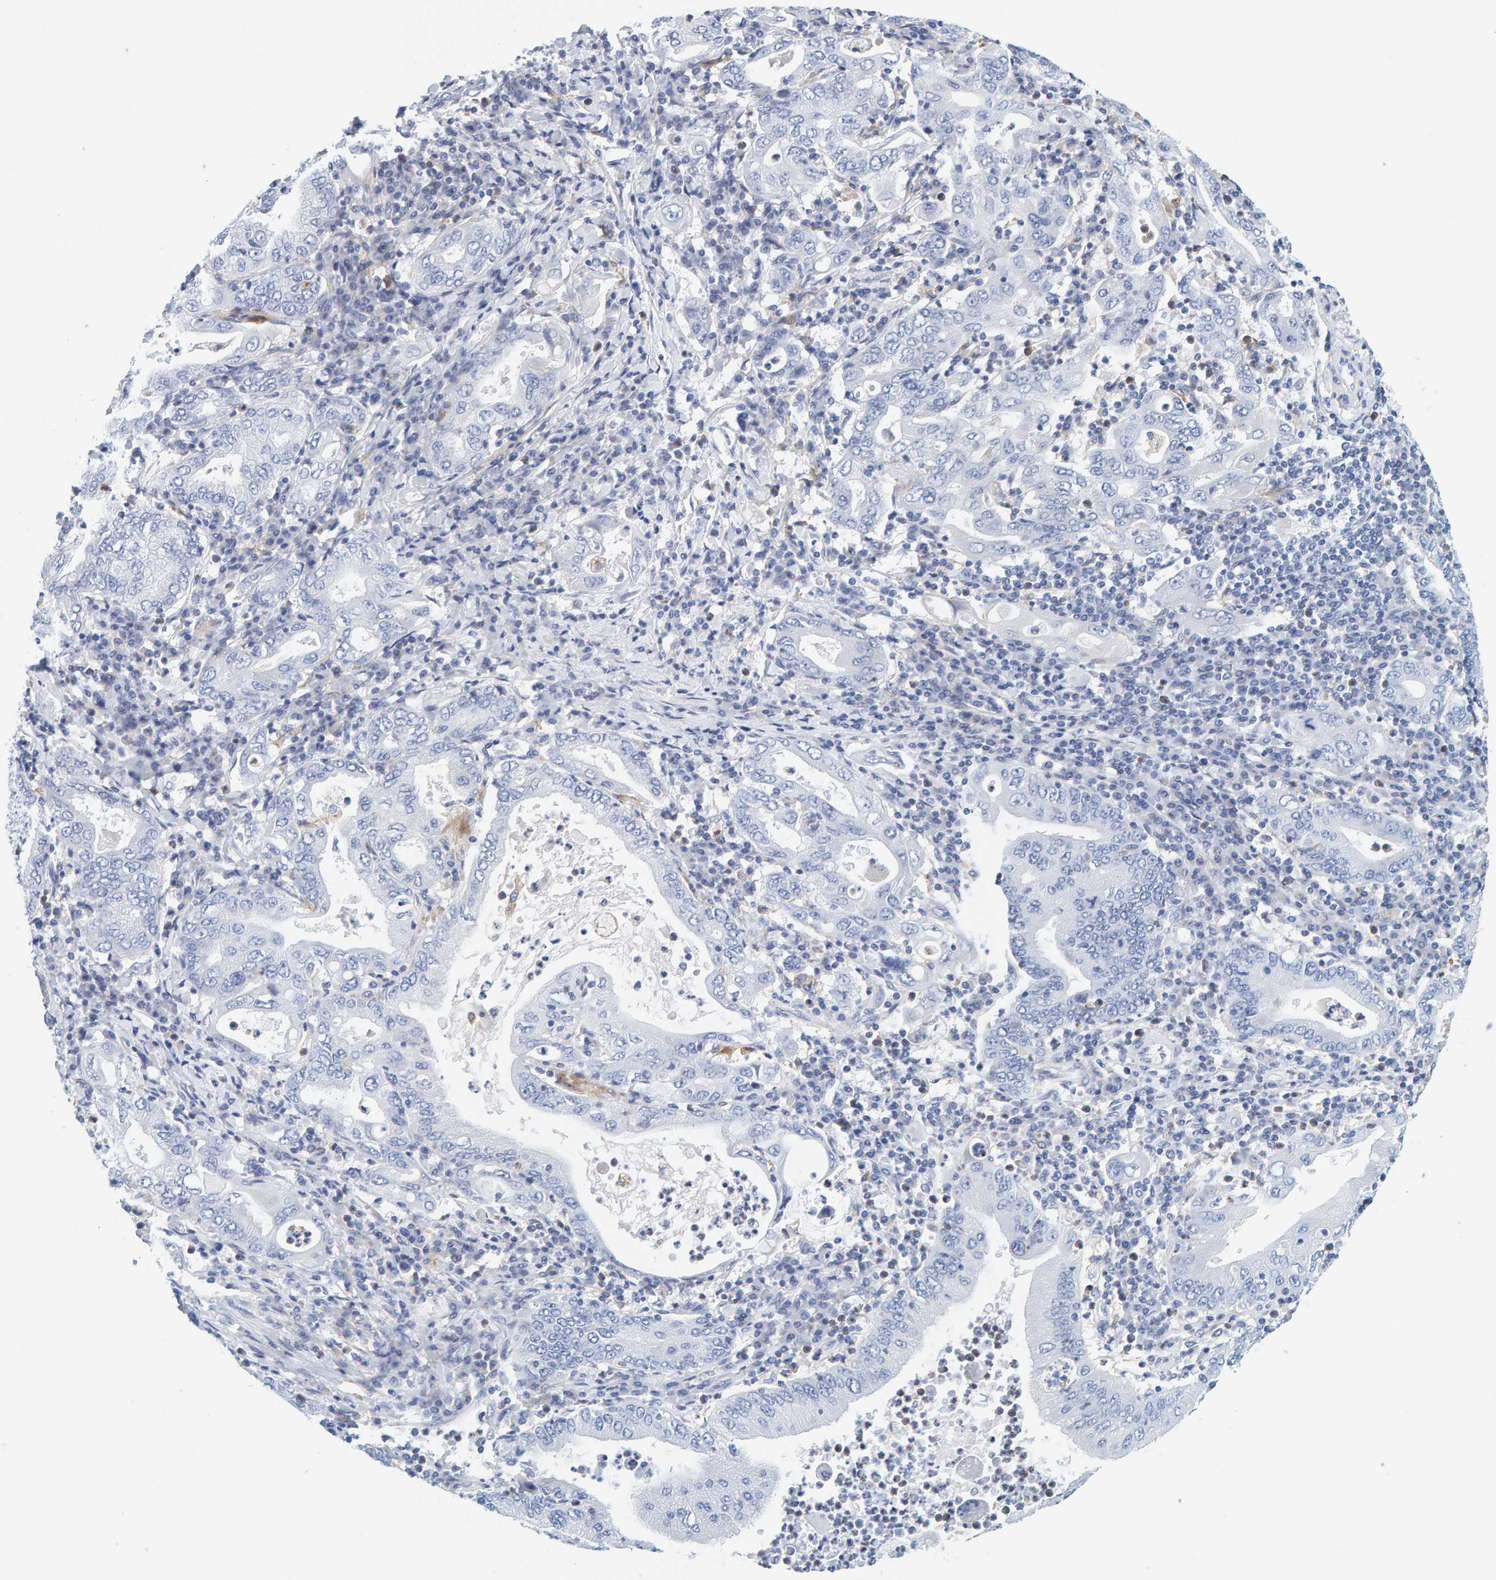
{"staining": {"intensity": "negative", "quantity": "none", "location": "none"}, "tissue": "stomach cancer", "cell_type": "Tumor cells", "image_type": "cancer", "snomed": [{"axis": "morphology", "description": "Normal tissue, NOS"}, {"axis": "morphology", "description": "Adenocarcinoma, NOS"}, {"axis": "topography", "description": "Esophagus"}, {"axis": "topography", "description": "Stomach, upper"}, {"axis": "topography", "description": "Peripheral nerve tissue"}], "caption": "Micrograph shows no protein expression in tumor cells of adenocarcinoma (stomach) tissue. Nuclei are stained in blue.", "gene": "MOG", "patient": {"sex": "male", "age": 62}}